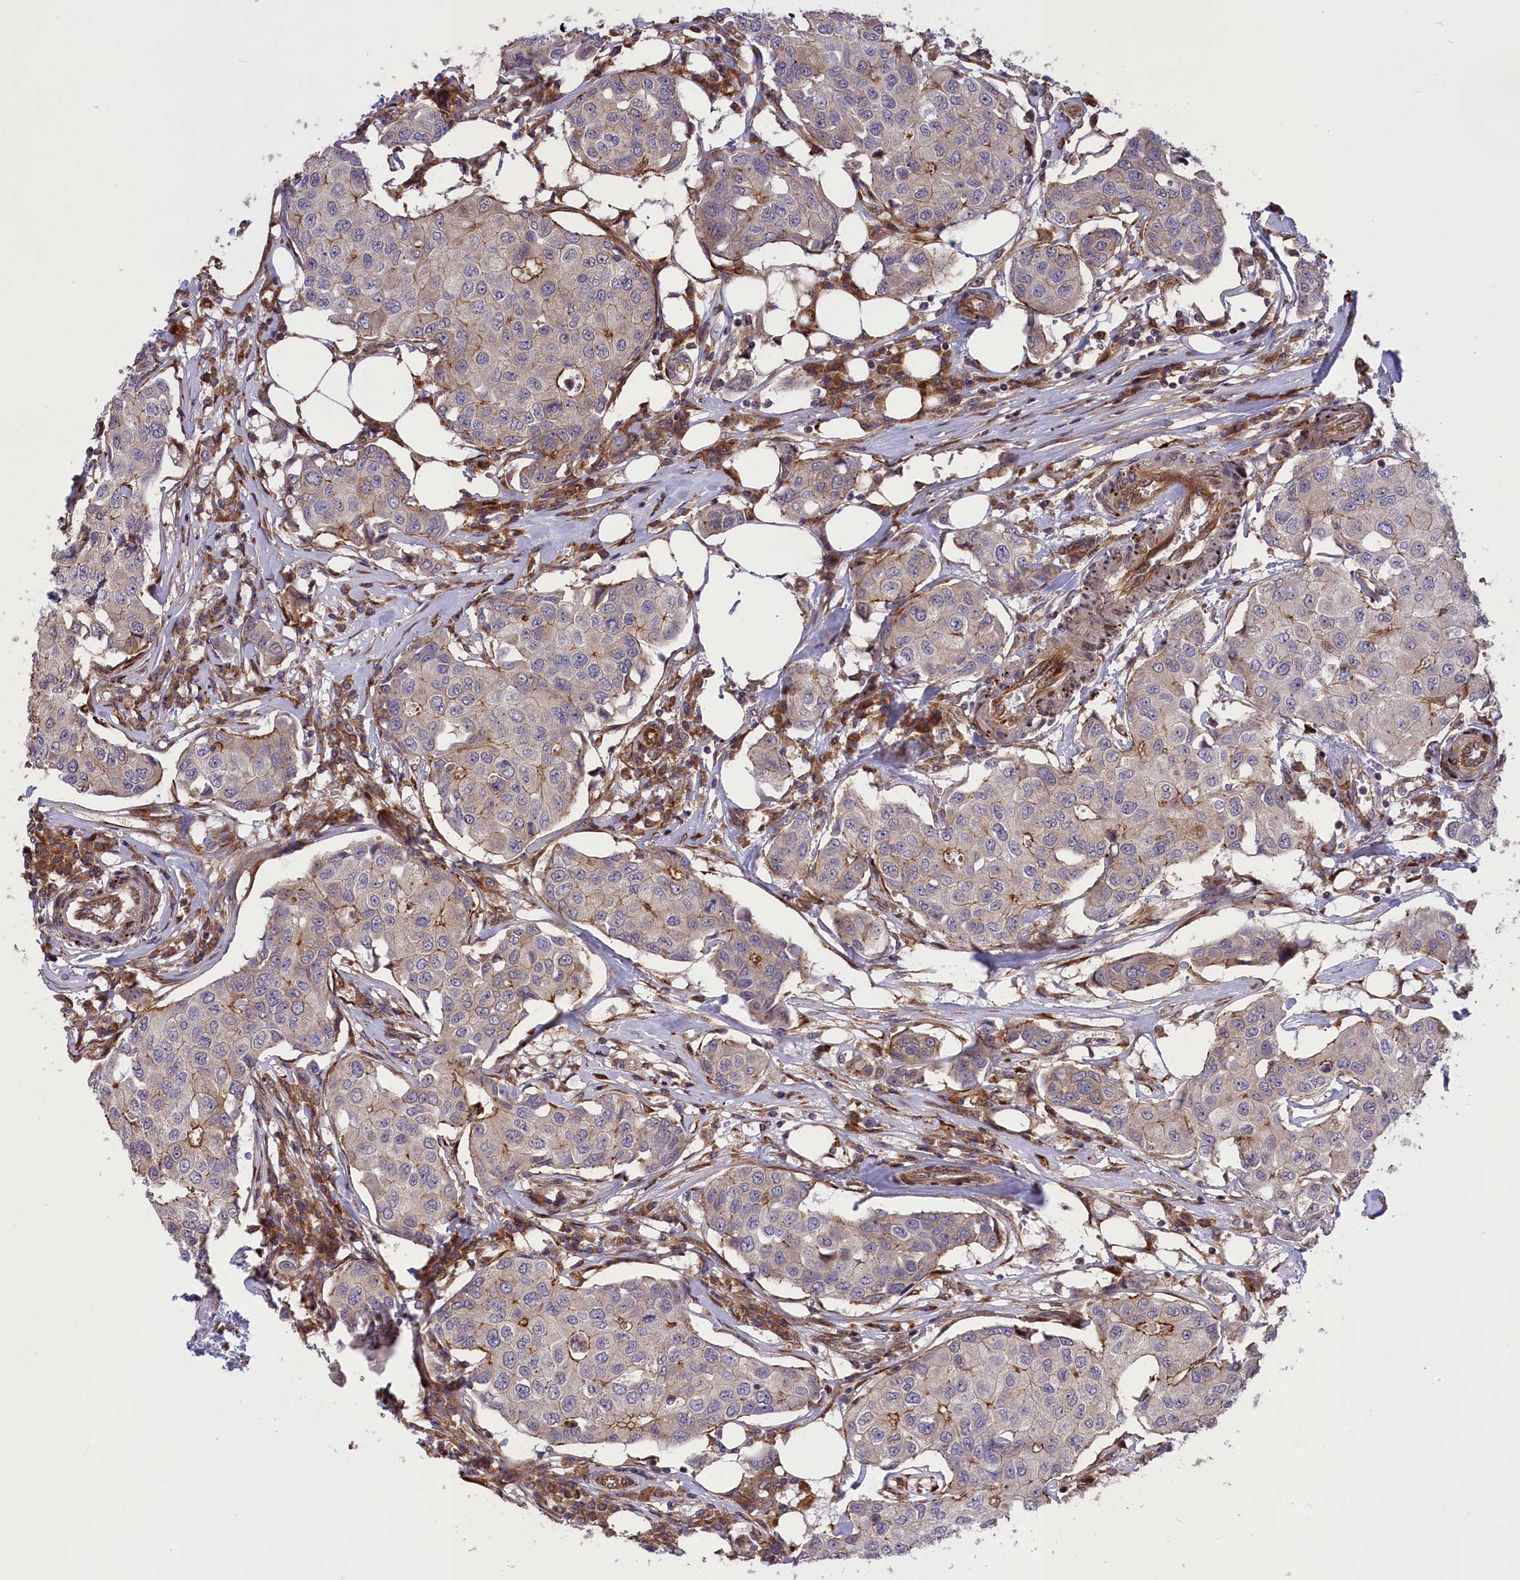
{"staining": {"intensity": "moderate", "quantity": "<25%", "location": "cytoplasmic/membranous"}, "tissue": "breast cancer", "cell_type": "Tumor cells", "image_type": "cancer", "snomed": [{"axis": "morphology", "description": "Duct carcinoma"}, {"axis": "topography", "description": "Breast"}], "caption": "There is low levels of moderate cytoplasmic/membranous positivity in tumor cells of intraductal carcinoma (breast), as demonstrated by immunohistochemical staining (brown color).", "gene": "DDX60L", "patient": {"sex": "female", "age": 80}}